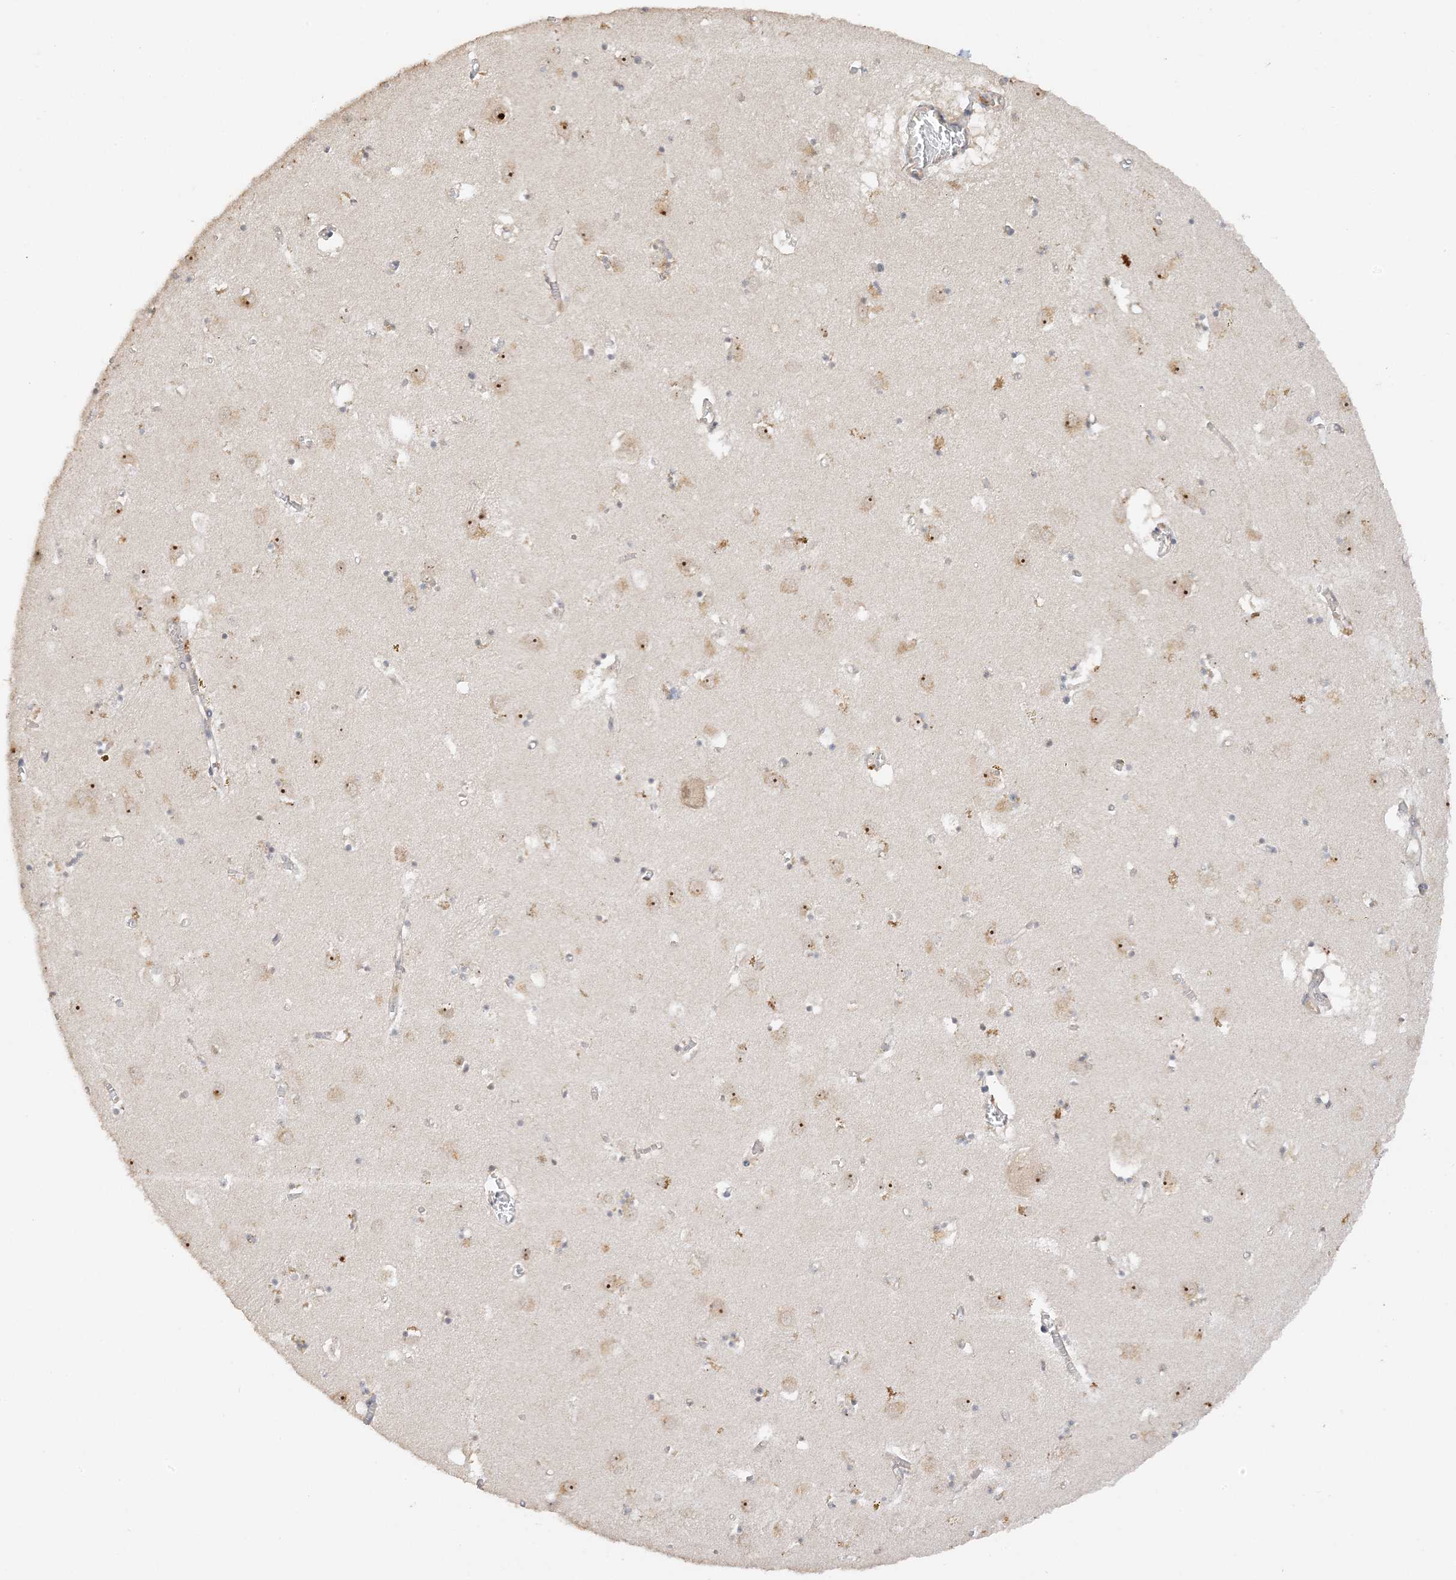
{"staining": {"intensity": "negative", "quantity": "none", "location": "none"}, "tissue": "caudate", "cell_type": "Glial cells", "image_type": "normal", "snomed": [{"axis": "morphology", "description": "Normal tissue, NOS"}, {"axis": "topography", "description": "Lateral ventricle wall"}], "caption": "Immunohistochemical staining of unremarkable human caudate reveals no significant staining in glial cells. (Stains: DAB (3,3'-diaminobenzidine) immunohistochemistry with hematoxylin counter stain, Microscopy: brightfield microscopy at high magnification).", "gene": "DDX18", "patient": {"sex": "male", "age": 70}}